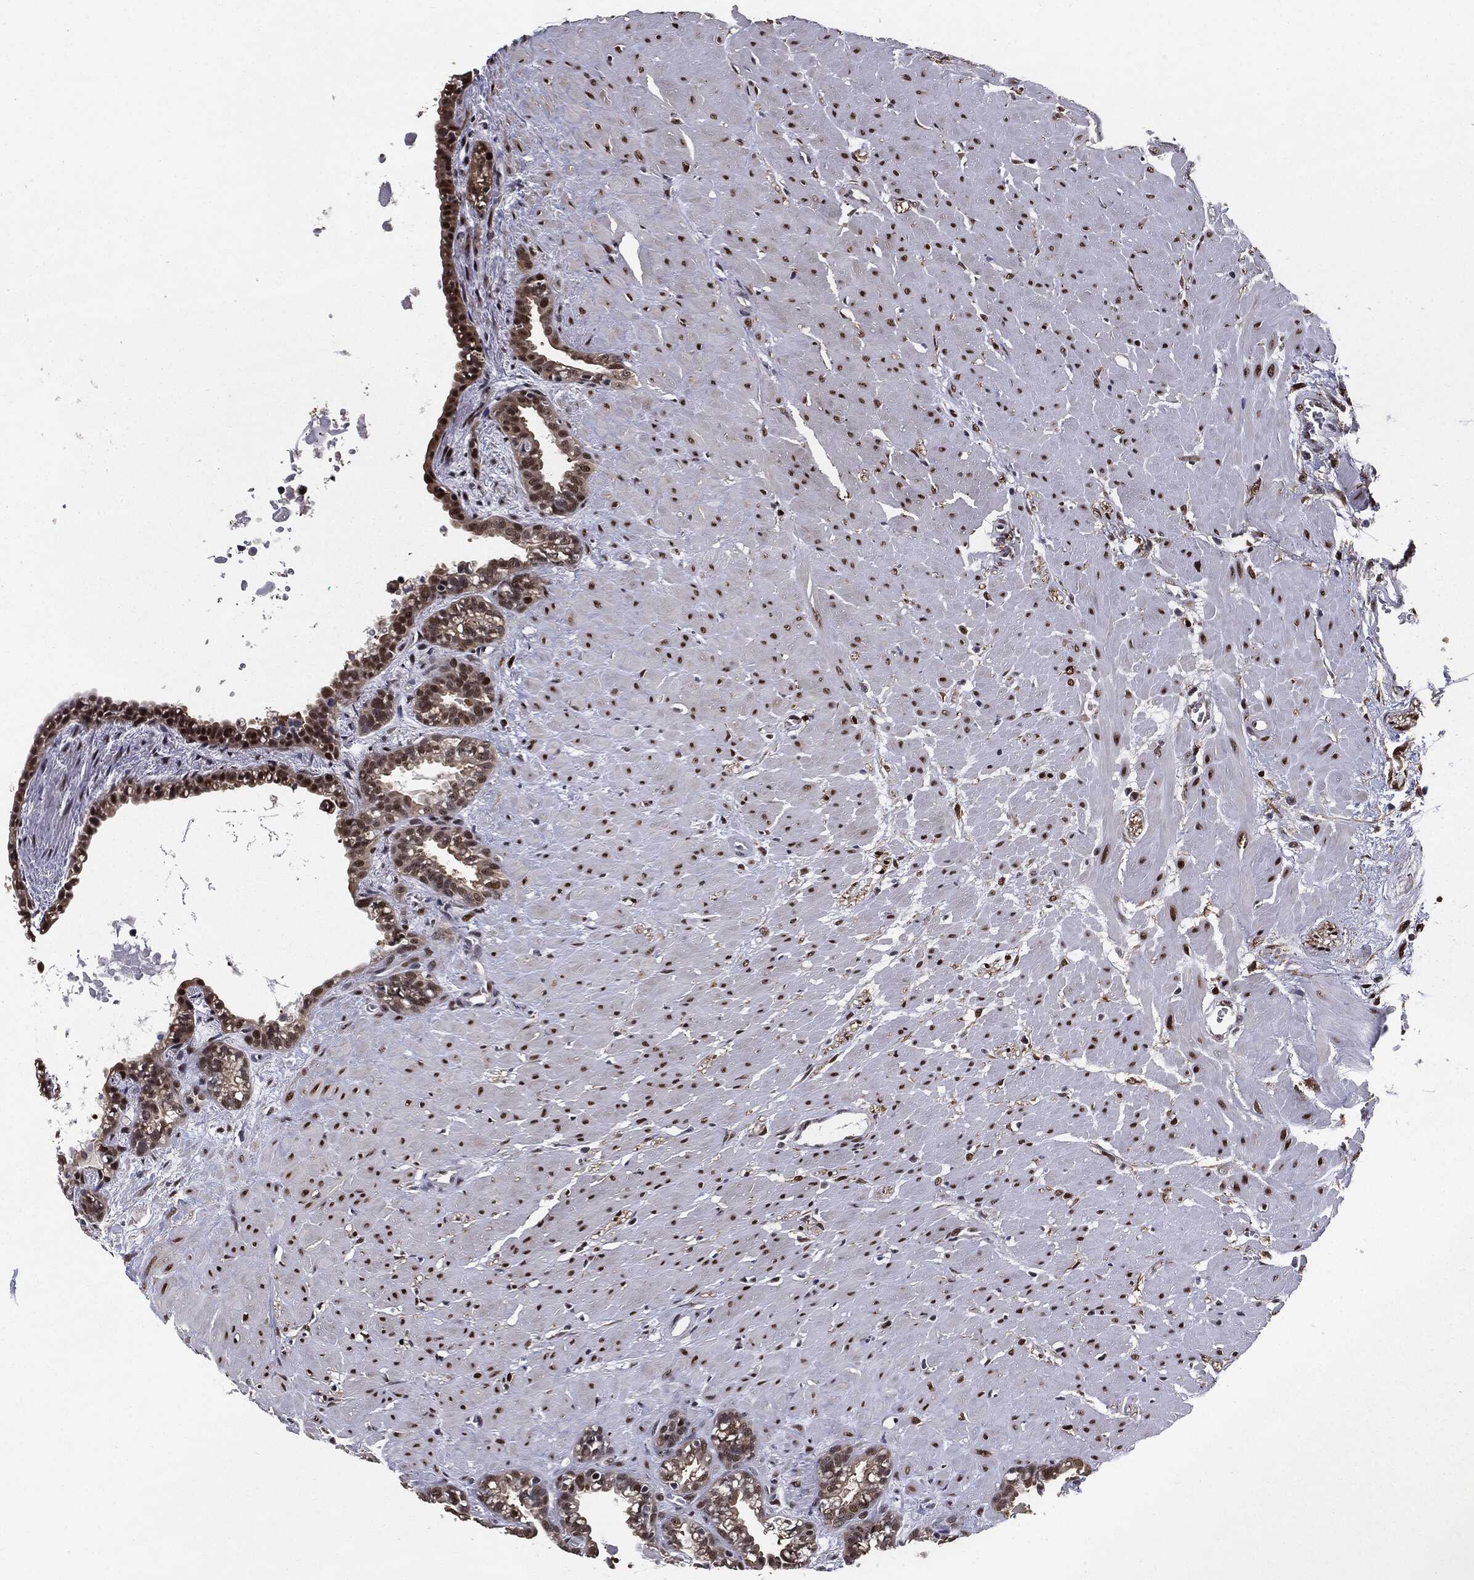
{"staining": {"intensity": "strong", "quantity": "25%-75%", "location": "nuclear"}, "tissue": "seminal vesicle", "cell_type": "Glandular cells", "image_type": "normal", "snomed": [{"axis": "morphology", "description": "Normal tissue, NOS"}, {"axis": "morphology", "description": "Urothelial carcinoma, NOS"}, {"axis": "topography", "description": "Urinary bladder"}, {"axis": "topography", "description": "Seminal veicle"}], "caption": "About 25%-75% of glandular cells in benign seminal vesicle exhibit strong nuclear protein staining as visualized by brown immunohistochemical staining.", "gene": "JUN", "patient": {"sex": "male", "age": 76}}